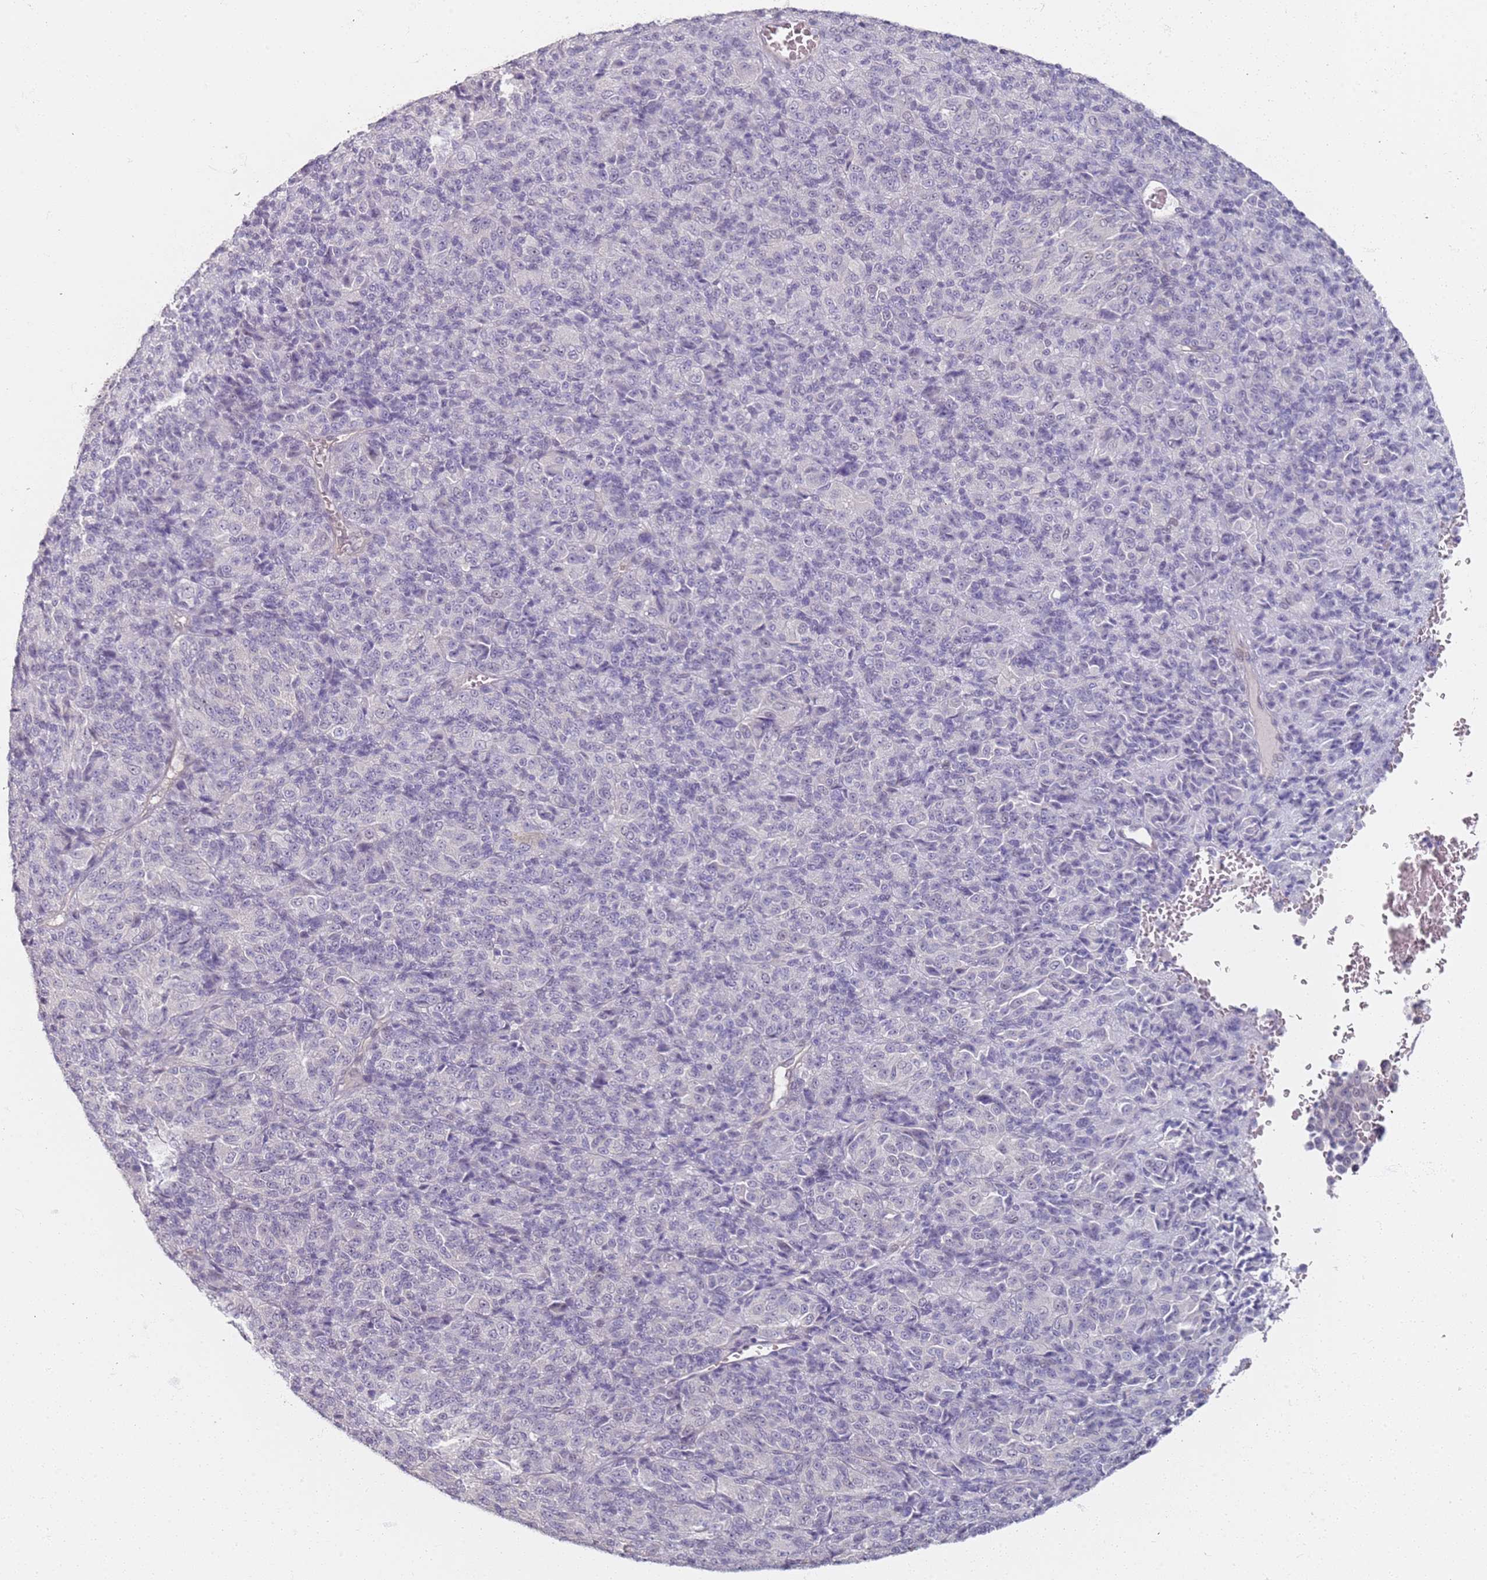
{"staining": {"intensity": "negative", "quantity": "none", "location": "none"}, "tissue": "melanoma", "cell_type": "Tumor cells", "image_type": "cancer", "snomed": [{"axis": "morphology", "description": "Malignant melanoma, Metastatic site"}, {"axis": "topography", "description": "Brain"}], "caption": "Immunohistochemical staining of human melanoma shows no significant expression in tumor cells.", "gene": "CD40LG", "patient": {"sex": "female", "age": 56}}